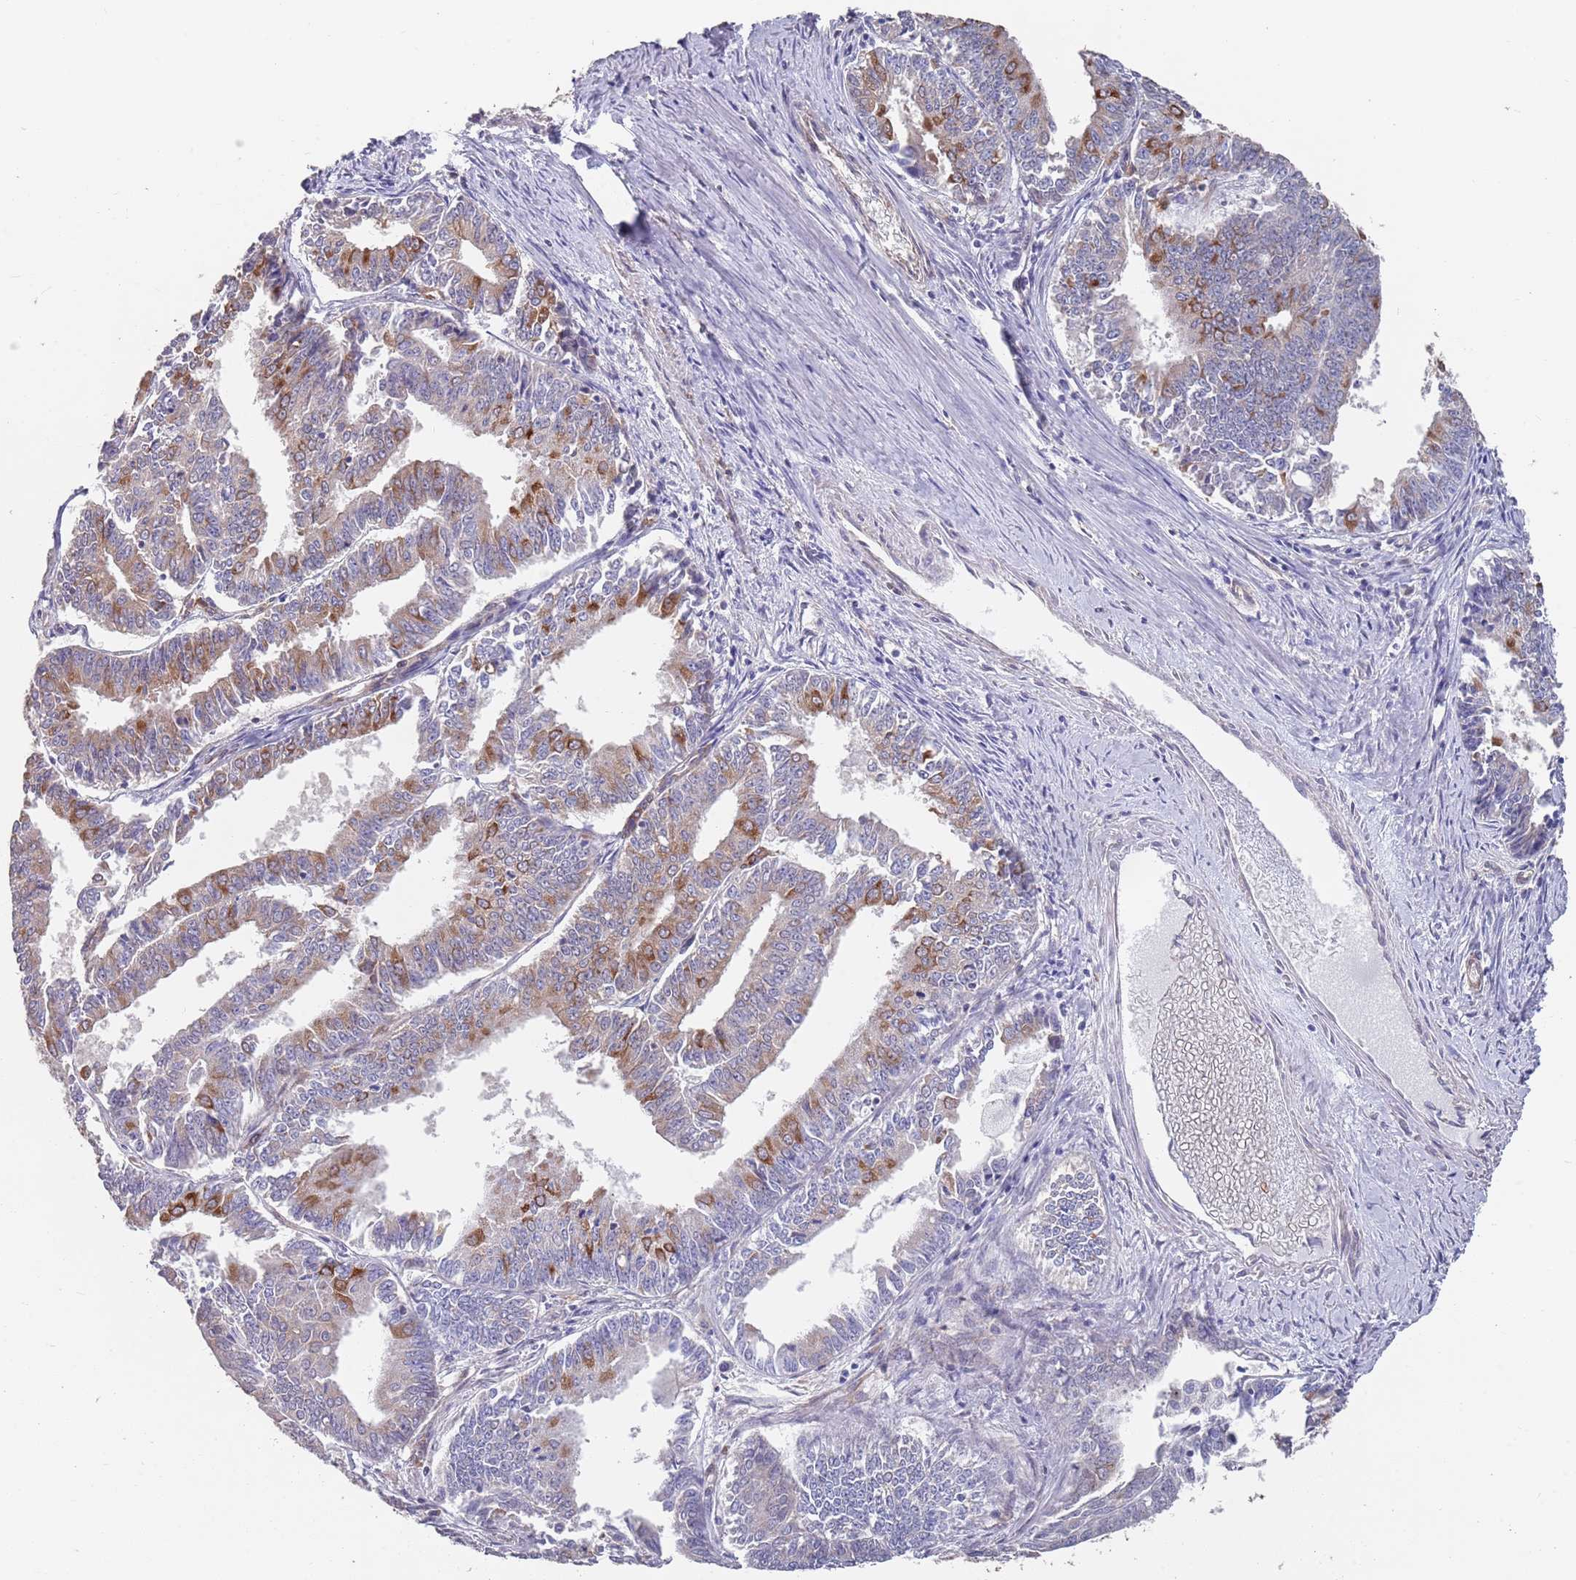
{"staining": {"intensity": "moderate", "quantity": "25%-75%", "location": "cytoplasmic/membranous"}, "tissue": "endometrial cancer", "cell_type": "Tumor cells", "image_type": "cancer", "snomed": [{"axis": "morphology", "description": "Adenocarcinoma, NOS"}, {"axis": "topography", "description": "Endometrium"}], "caption": "Endometrial cancer stained with immunohistochemistry (IHC) reveals moderate cytoplasmic/membranous positivity in about 25%-75% of tumor cells.", "gene": "ANK2", "patient": {"sex": "female", "age": 73}}